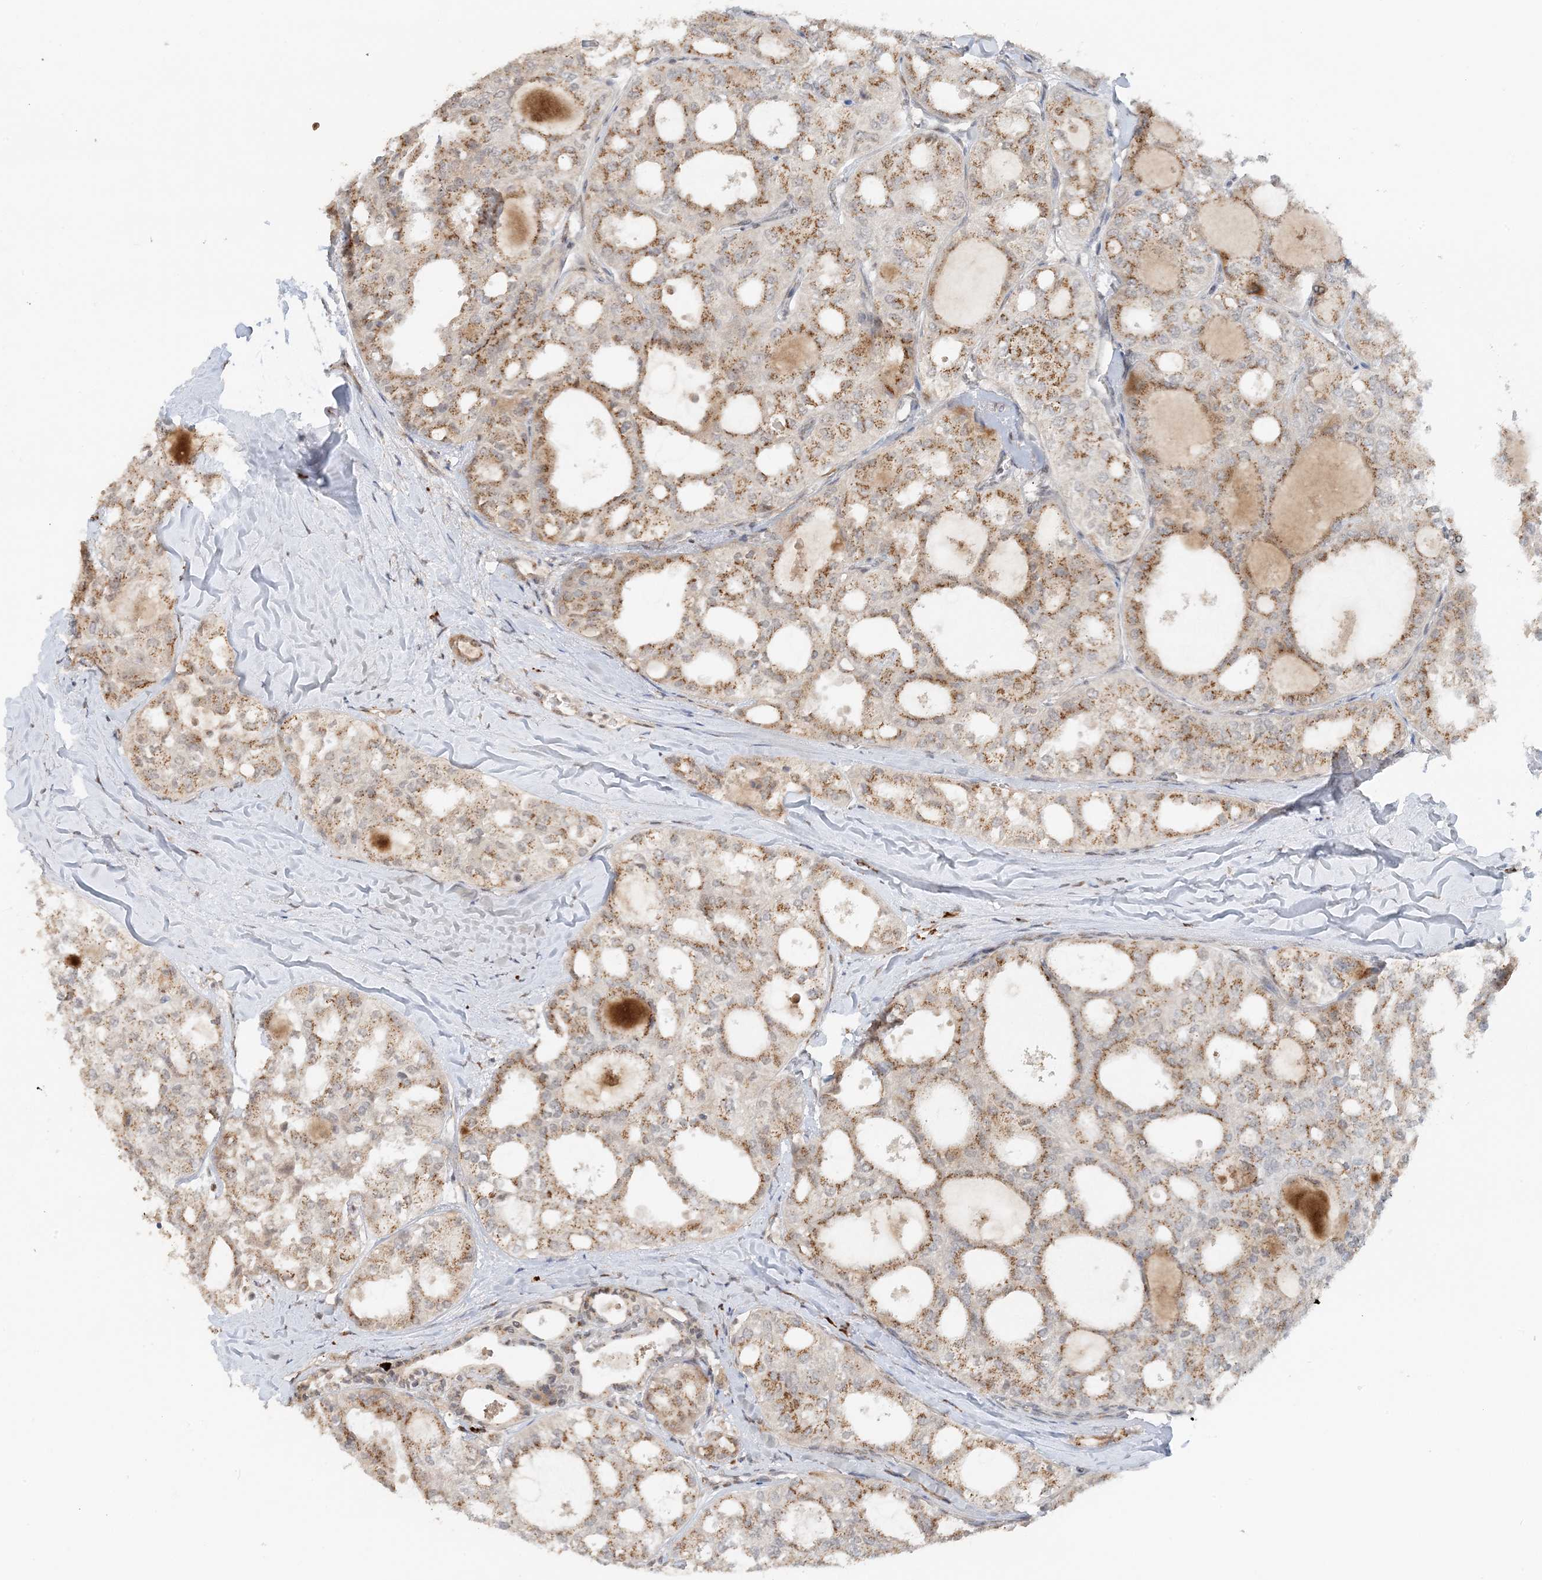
{"staining": {"intensity": "strong", "quantity": "25%-75%", "location": "cytoplasmic/membranous"}, "tissue": "thyroid cancer", "cell_type": "Tumor cells", "image_type": "cancer", "snomed": [{"axis": "morphology", "description": "Follicular adenoma carcinoma, NOS"}, {"axis": "topography", "description": "Thyroid gland"}], "caption": "IHC of follicular adenoma carcinoma (thyroid) shows high levels of strong cytoplasmic/membranous staining in about 25%-75% of tumor cells. Nuclei are stained in blue.", "gene": "ZCCHC4", "patient": {"sex": "male", "age": 75}}